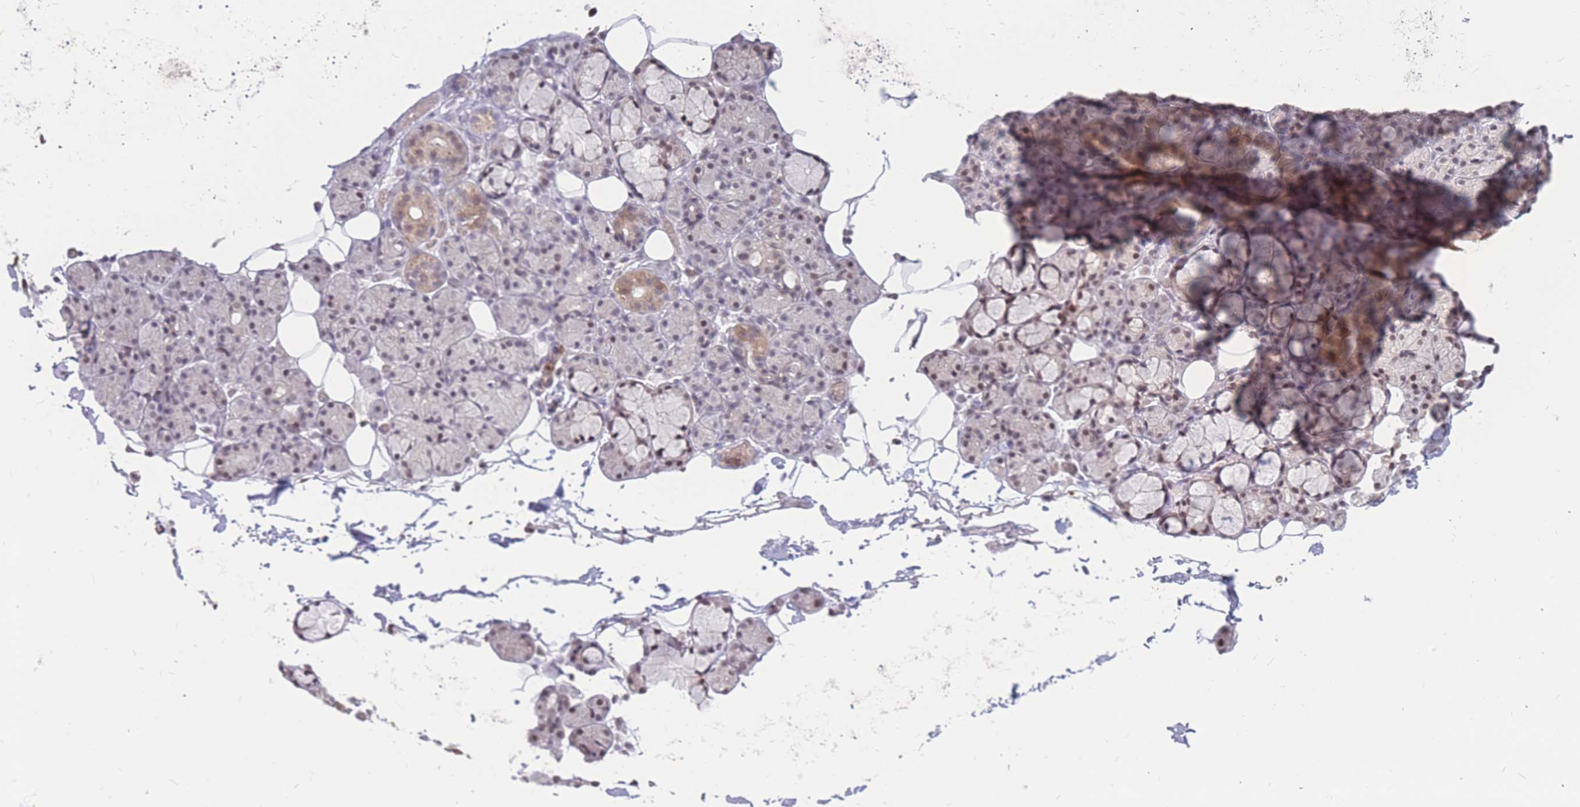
{"staining": {"intensity": "moderate", "quantity": "<25%", "location": "cytoplasmic/membranous,nuclear"}, "tissue": "salivary gland", "cell_type": "Glandular cells", "image_type": "normal", "snomed": [{"axis": "morphology", "description": "Normal tissue, NOS"}, {"axis": "topography", "description": "Salivary gland"}], "caption": "Moderate cytoplasmic/membranous,nuclear expression is appreciated in approximately <25% of glandular cells in normal salivary gland. (IHC, brightfield microscopy, high magnification).", "gene": "ADD2", "patient": {"sex": "male", "age": 63}}